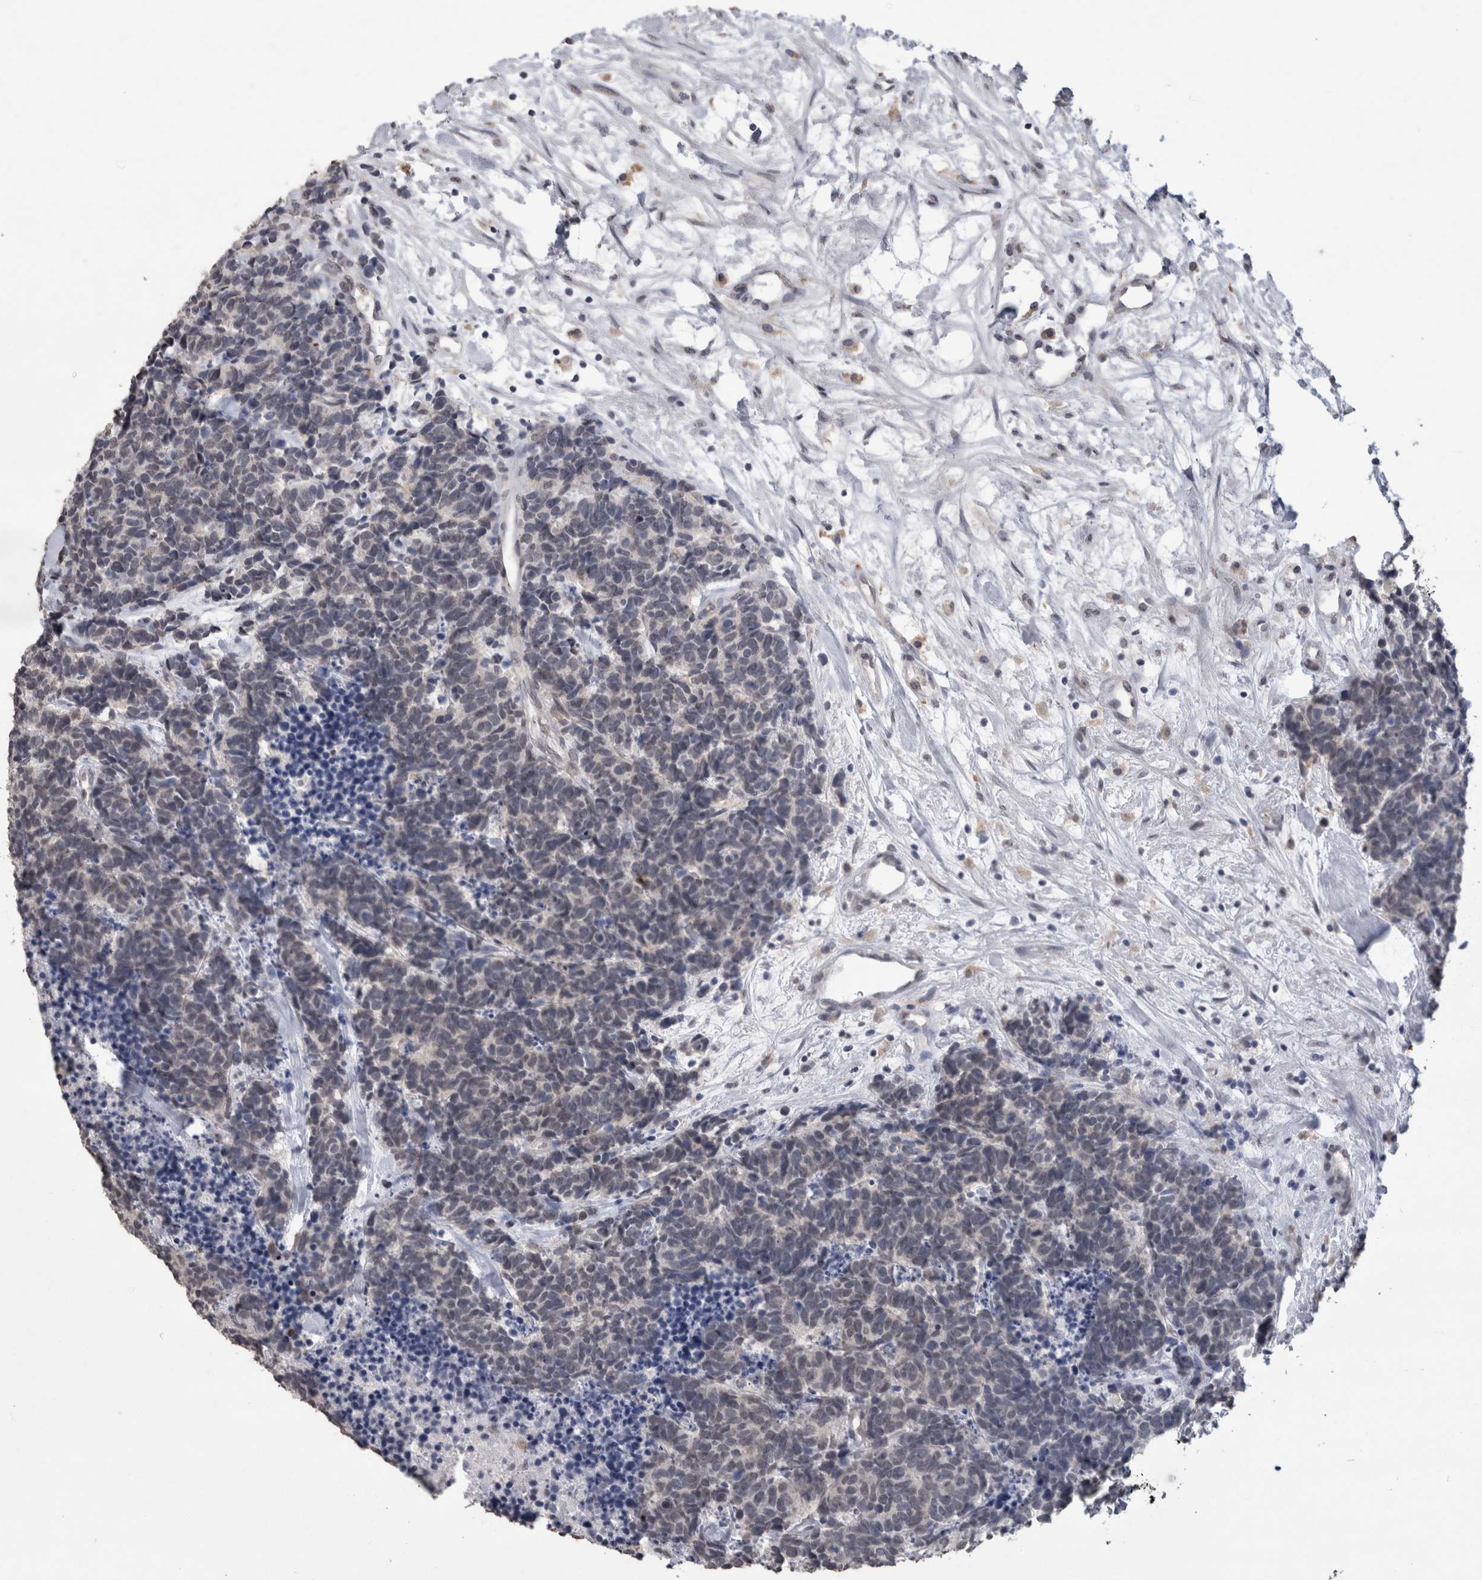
{"staining": {"intensity": "negative", "quantity": "none", "location": "none"}, "tissue": "carcinoid", "cell_type": "Tumor cells", "image_type": "cancer", "snomed": [{"axis": "morphology", "description": "Carcinoma, NOS"}, {"axis": "morphology", "description": "Carcinoid, malignant, NOS"}, {"axis": "topography", "description": "Urinary bladder"}], "caption": "A high-resolution histopathology image shows immunohistochemistry (IHC) staining of carcinoma, which exhibits no significant expression in tumor cells. (Stains: DAB immunohistochemistry (IHC) with hematoxylin counter stain, Microscopy: brightfield microscopy at high magnification).", "gene": "PAX5", "patient": {"sex": "male", "age": 57}}